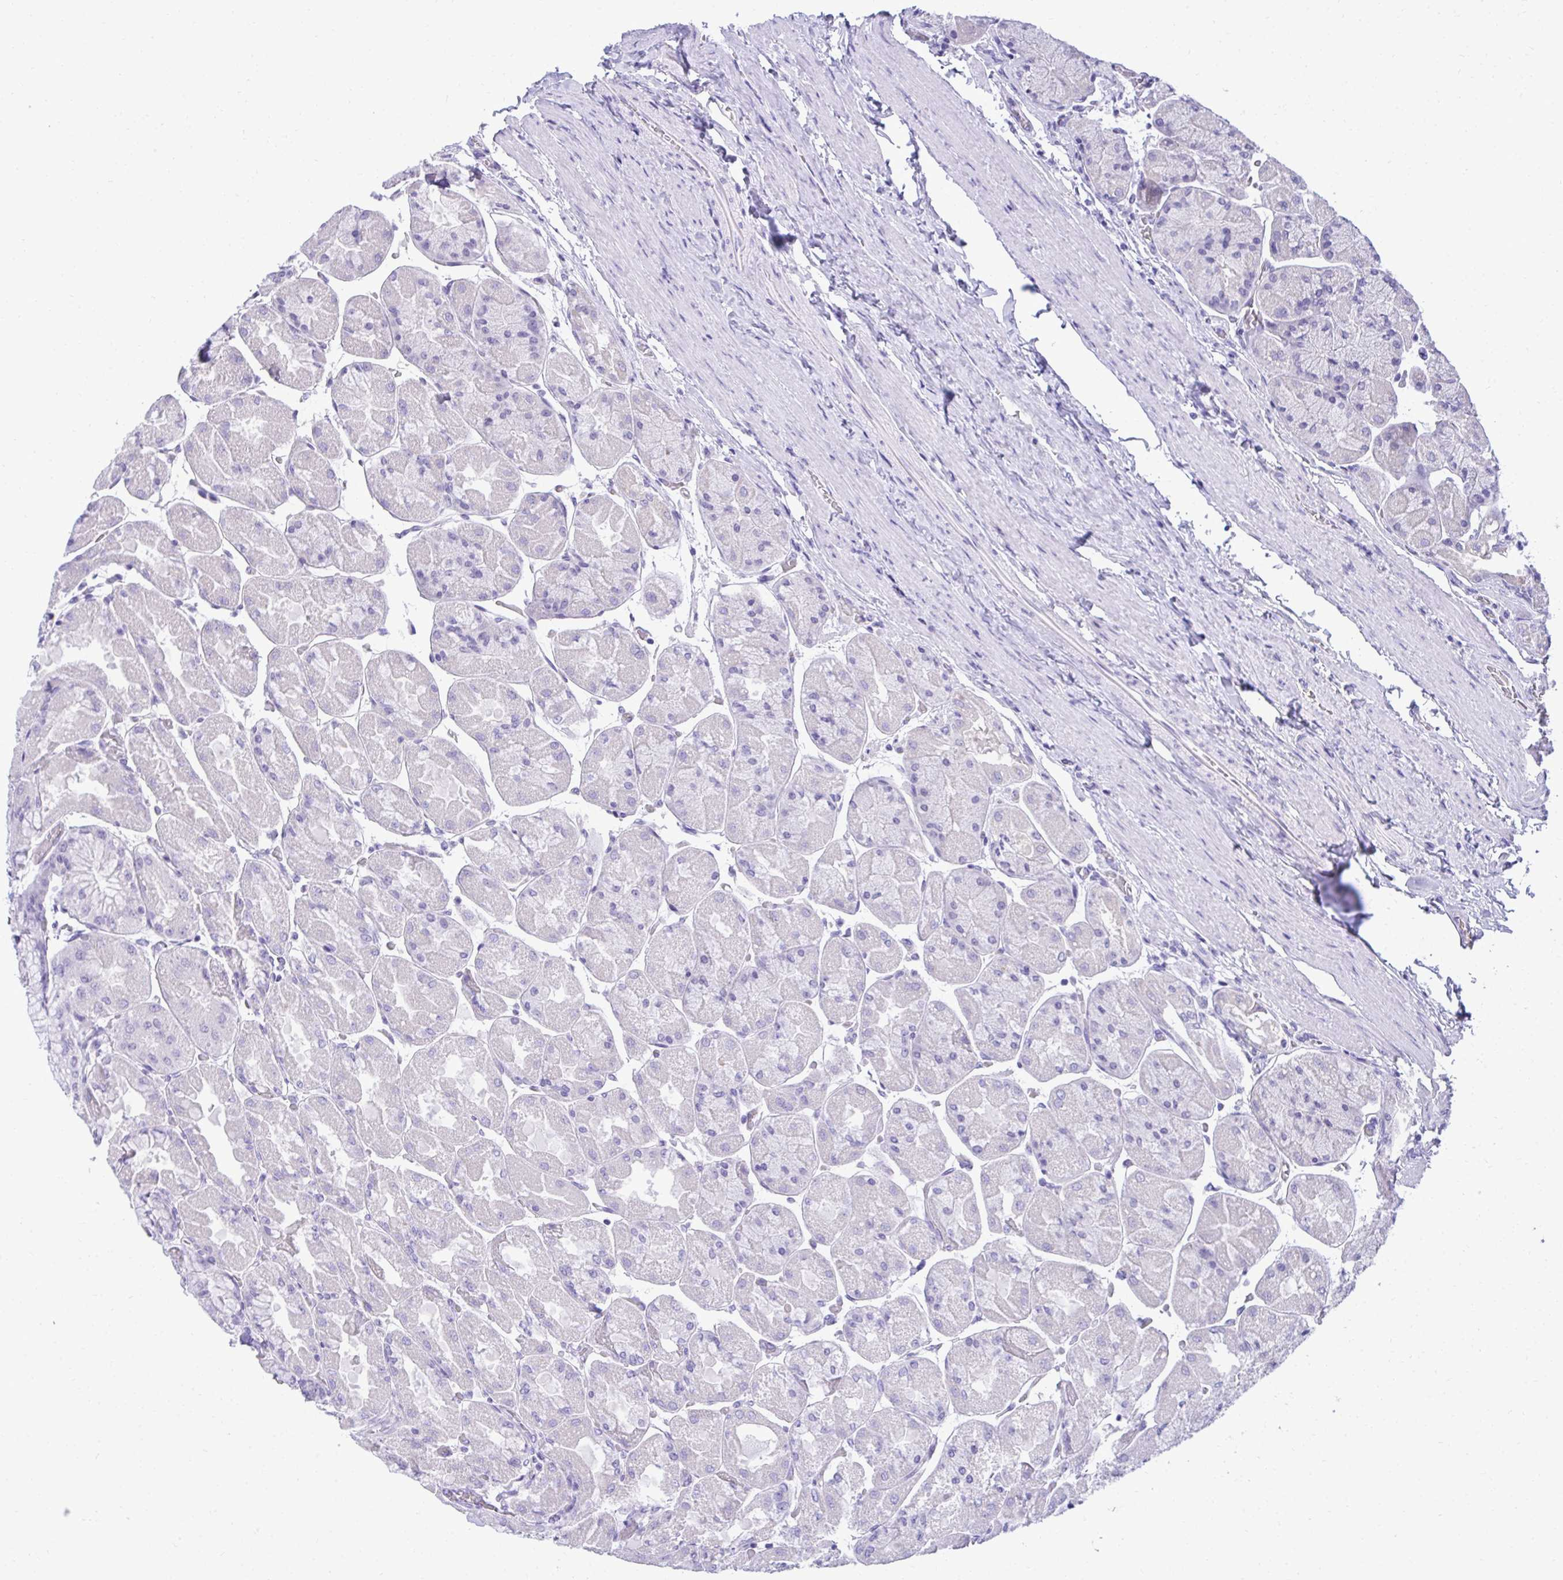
{"staining": {"intensity": "negative", "quantity": "none", "location": "none"}, "tissue": "stomach", "cell_type": "Glandular cells", "image_type": "normal", "snomed": [{"axis": "morphology", "description": "Normal tissue, NOS"}, {"axis": "topography", "description": "Stomach"}], "caption": "An immunohistochemistry image of benign stomach is shown. There is no staining in glandular cells of stomach.", "gene": "PGM2L1", "patient": {"sex": "female", "age": 61}}